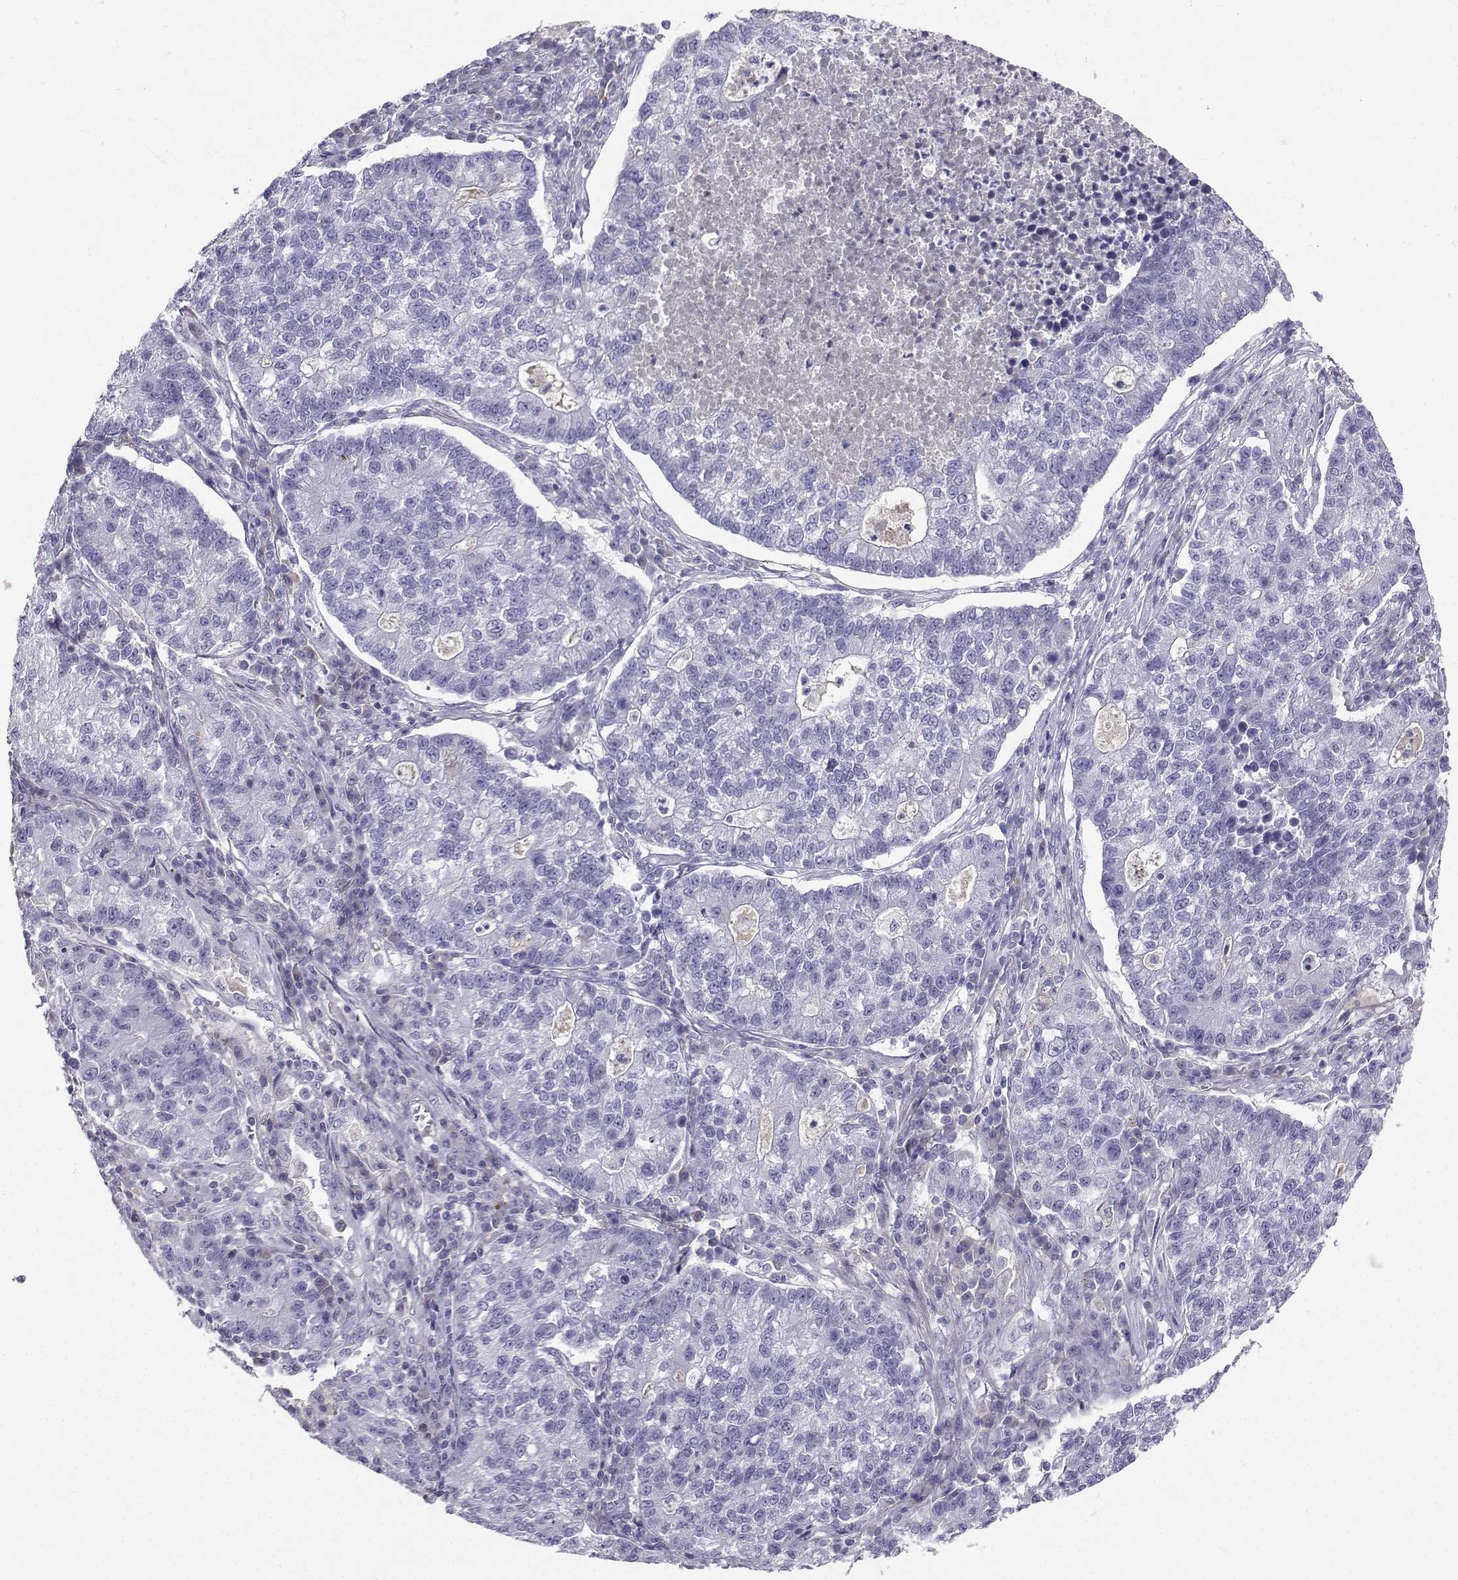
{"staining": {"intensity": "negative", "quantity": "none", "location": "none"}, "tissue": "lung cancer", "cell_type": "Tumor cells", "image_type": "cancer", "snomed": [{"axis": "morphology", "description": "Adenocarcinoma, NOS"}, {"axis": "topography", "description": "Lung"}], "caption": "This is an immunohistochemistry image of lung cancer (adenocarcinoma). There is no expression in tumor cells.", "gene": "GRIK4", "patient": {"sex": "male", "age": 57}}